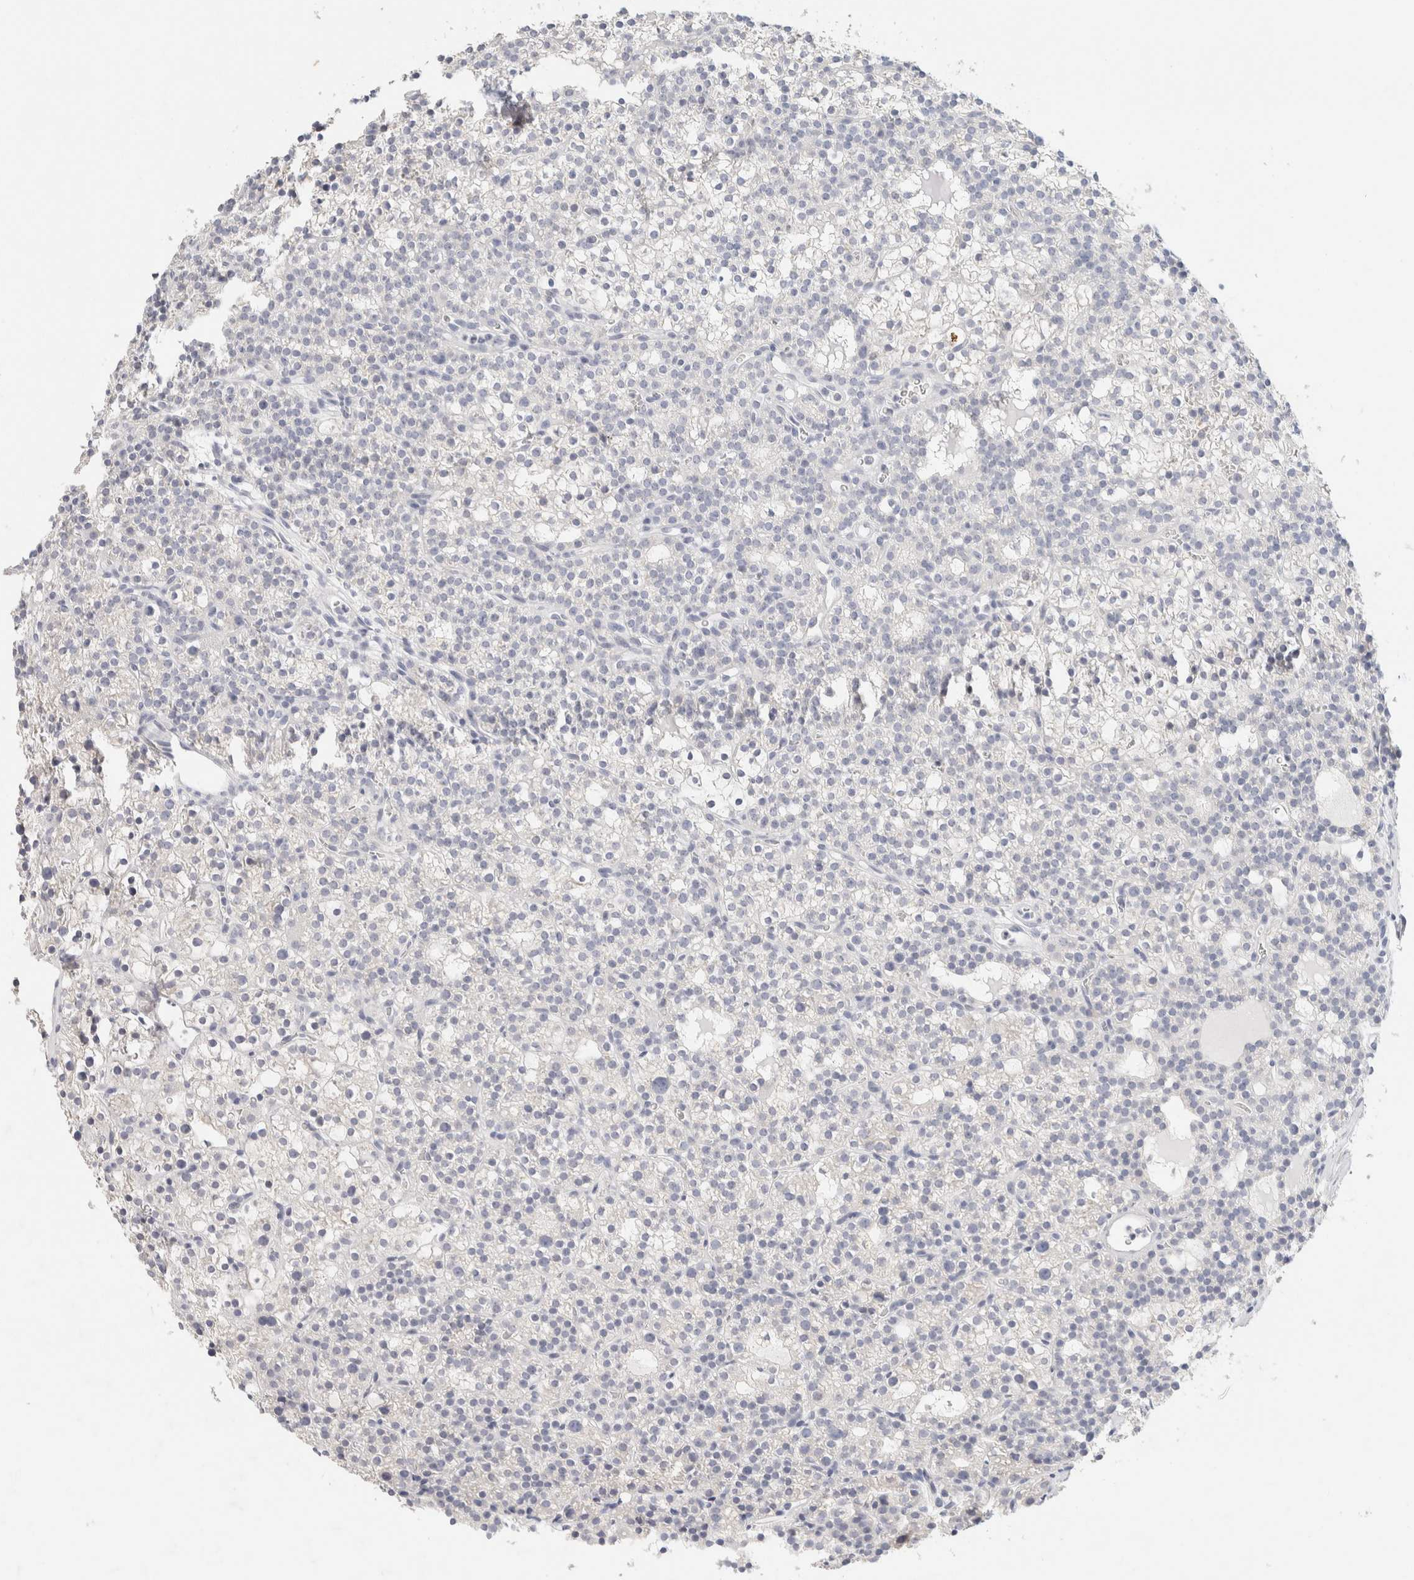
{"staining": {"intensity": "negative", "quantity": "none", "location": "none"}, "tissue": "parathyroid gland", "cell_type": "Glandular cells", "image_type": "normal", "snomed": [{"axis": "morphology", "description": "Normal tissue, NOS"}, {"axis": "morphology", "description": "Adenoma, NOS"}, {"axis": "topography", "description": "Parathyroid gland"}], "caption": "This is an immunohistochemistry (IHC) photomicrograph of unremarkable parathyroid gland. There is no expression in glandular cells.", "gene": "NEFM", "patient": {"sex": "female", "age": 74}}